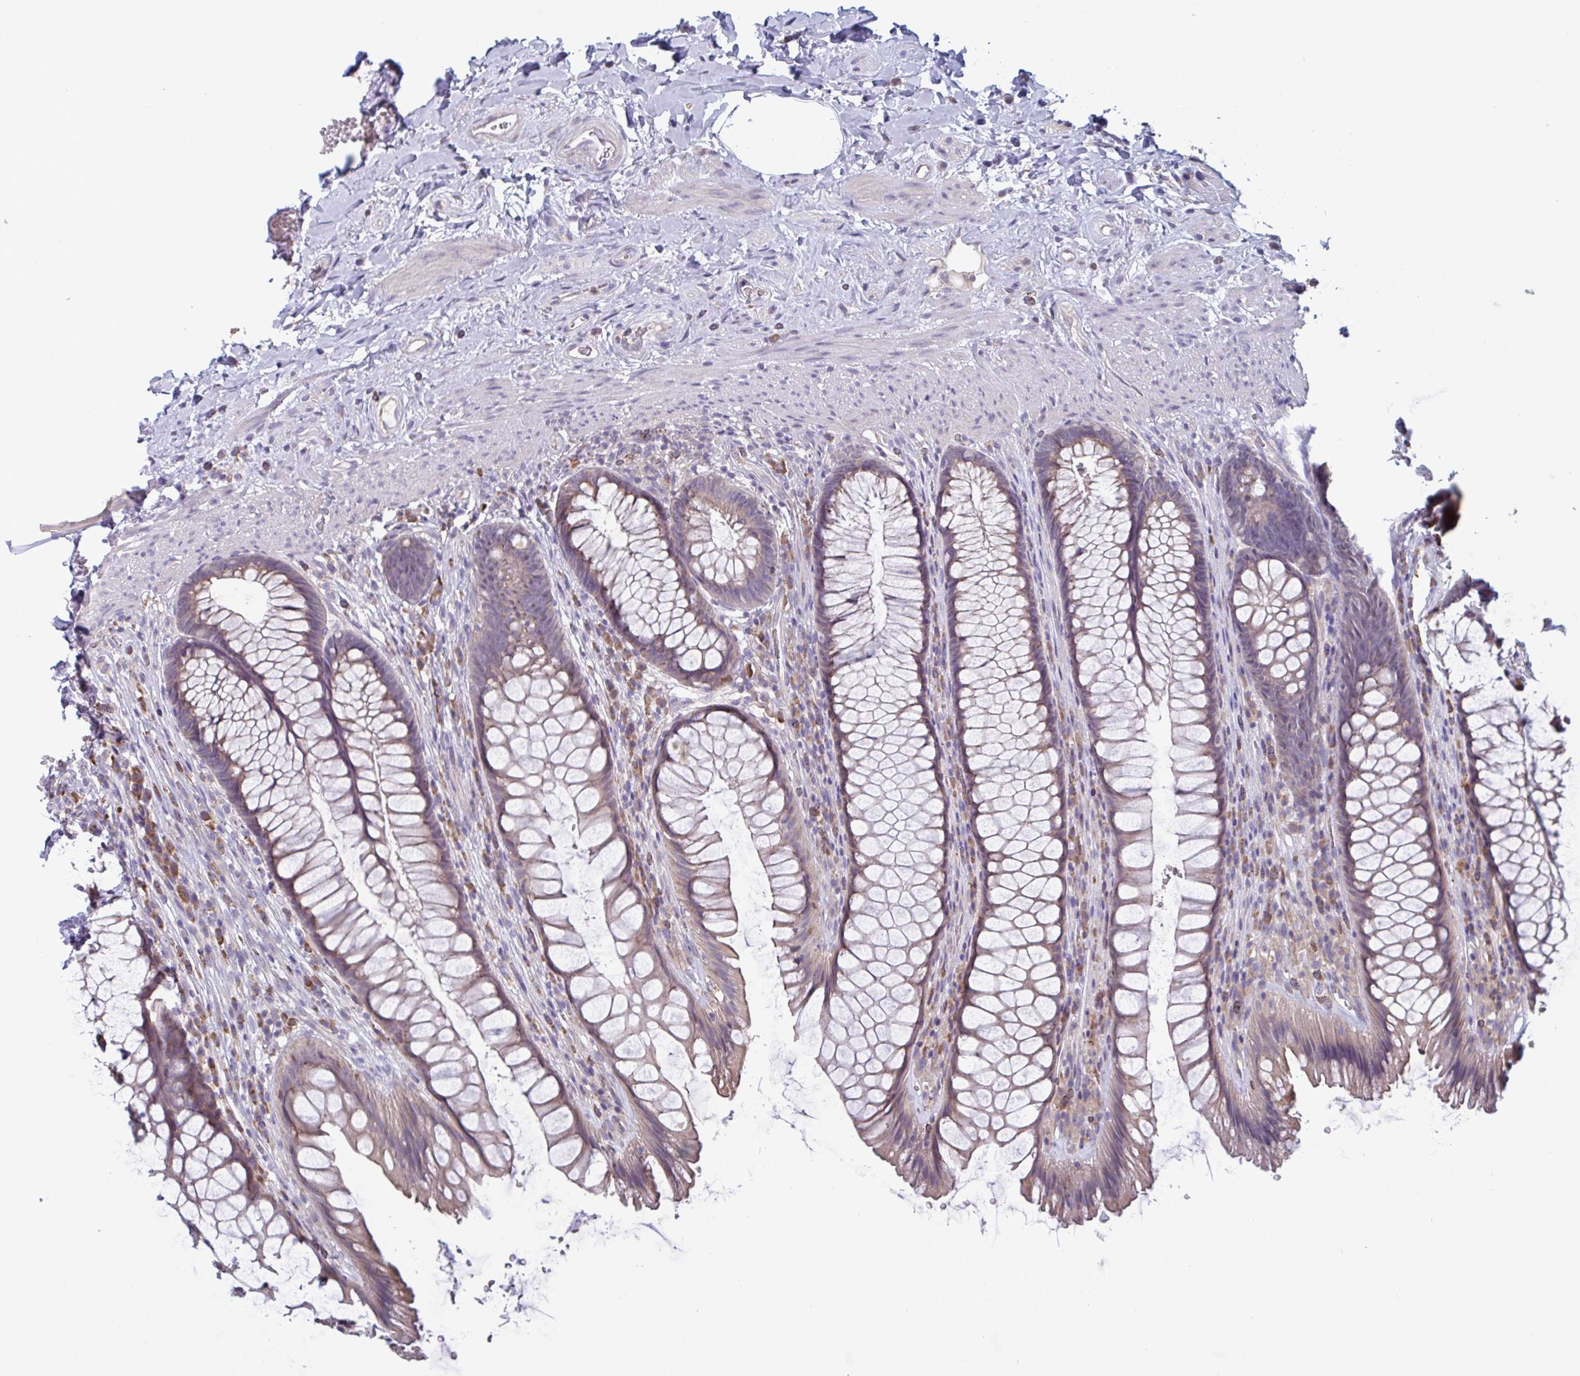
{"staining": {"intensity": "weak", "quantity": "25%-75%", "location": "cytoplasmic/membranous"}, "tissue": "rectum", "cell_type": "Glandular cells", "image_type": "normal", "snomed": [{"axis": "morphology", "description": "Normal tissue, NOS"}, {"axis": "topography", "description": "Rectum"}], "caption": "Glandular cells exhibit weak cytoplasmic/membranous positivity in approximately 25%-75% of cells in unremarkable rectum.", "gene": "CD1E", "patient": {"sex": "male", "age": 53}}